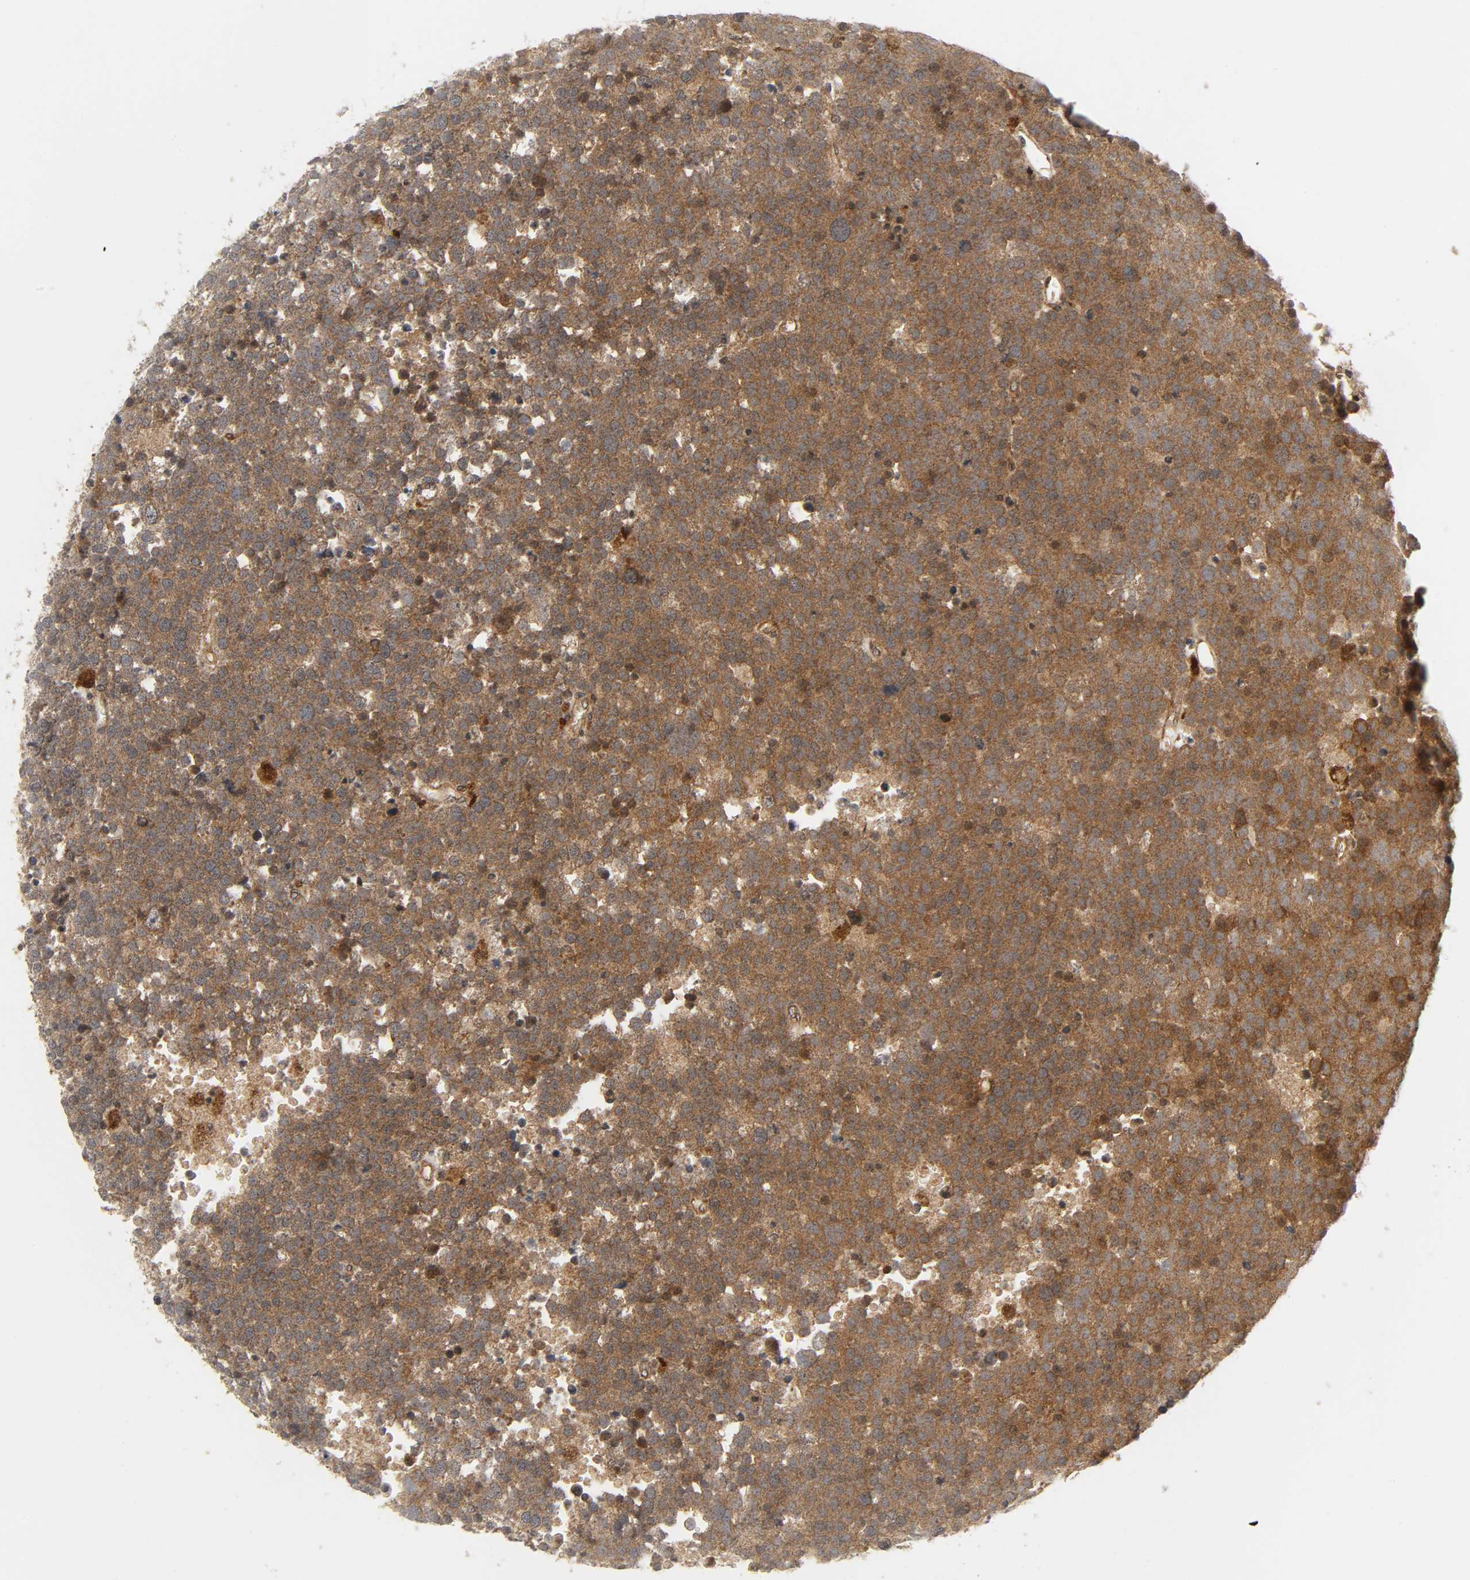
{"staining": {"intensity": "moderate", "quantity": ">75%", "location": "cytoplasmic/membranous"}, "tissue": "testis cancer", "cell_type": "Tumor cells", "image_type": "cancer", "snomed": [{"axis": "morphology", "description": "Seminoma, NOS"}, {"axis": "topography", "description": "Testis"}], "caption": "This image shows IHC staining of testis seminoma, with medium moderate cytoplasmic/membranous expression in approximately >75% of tumor cells.", "gene": "CHUK", "patient": {"sex": "male", "age": 71}}